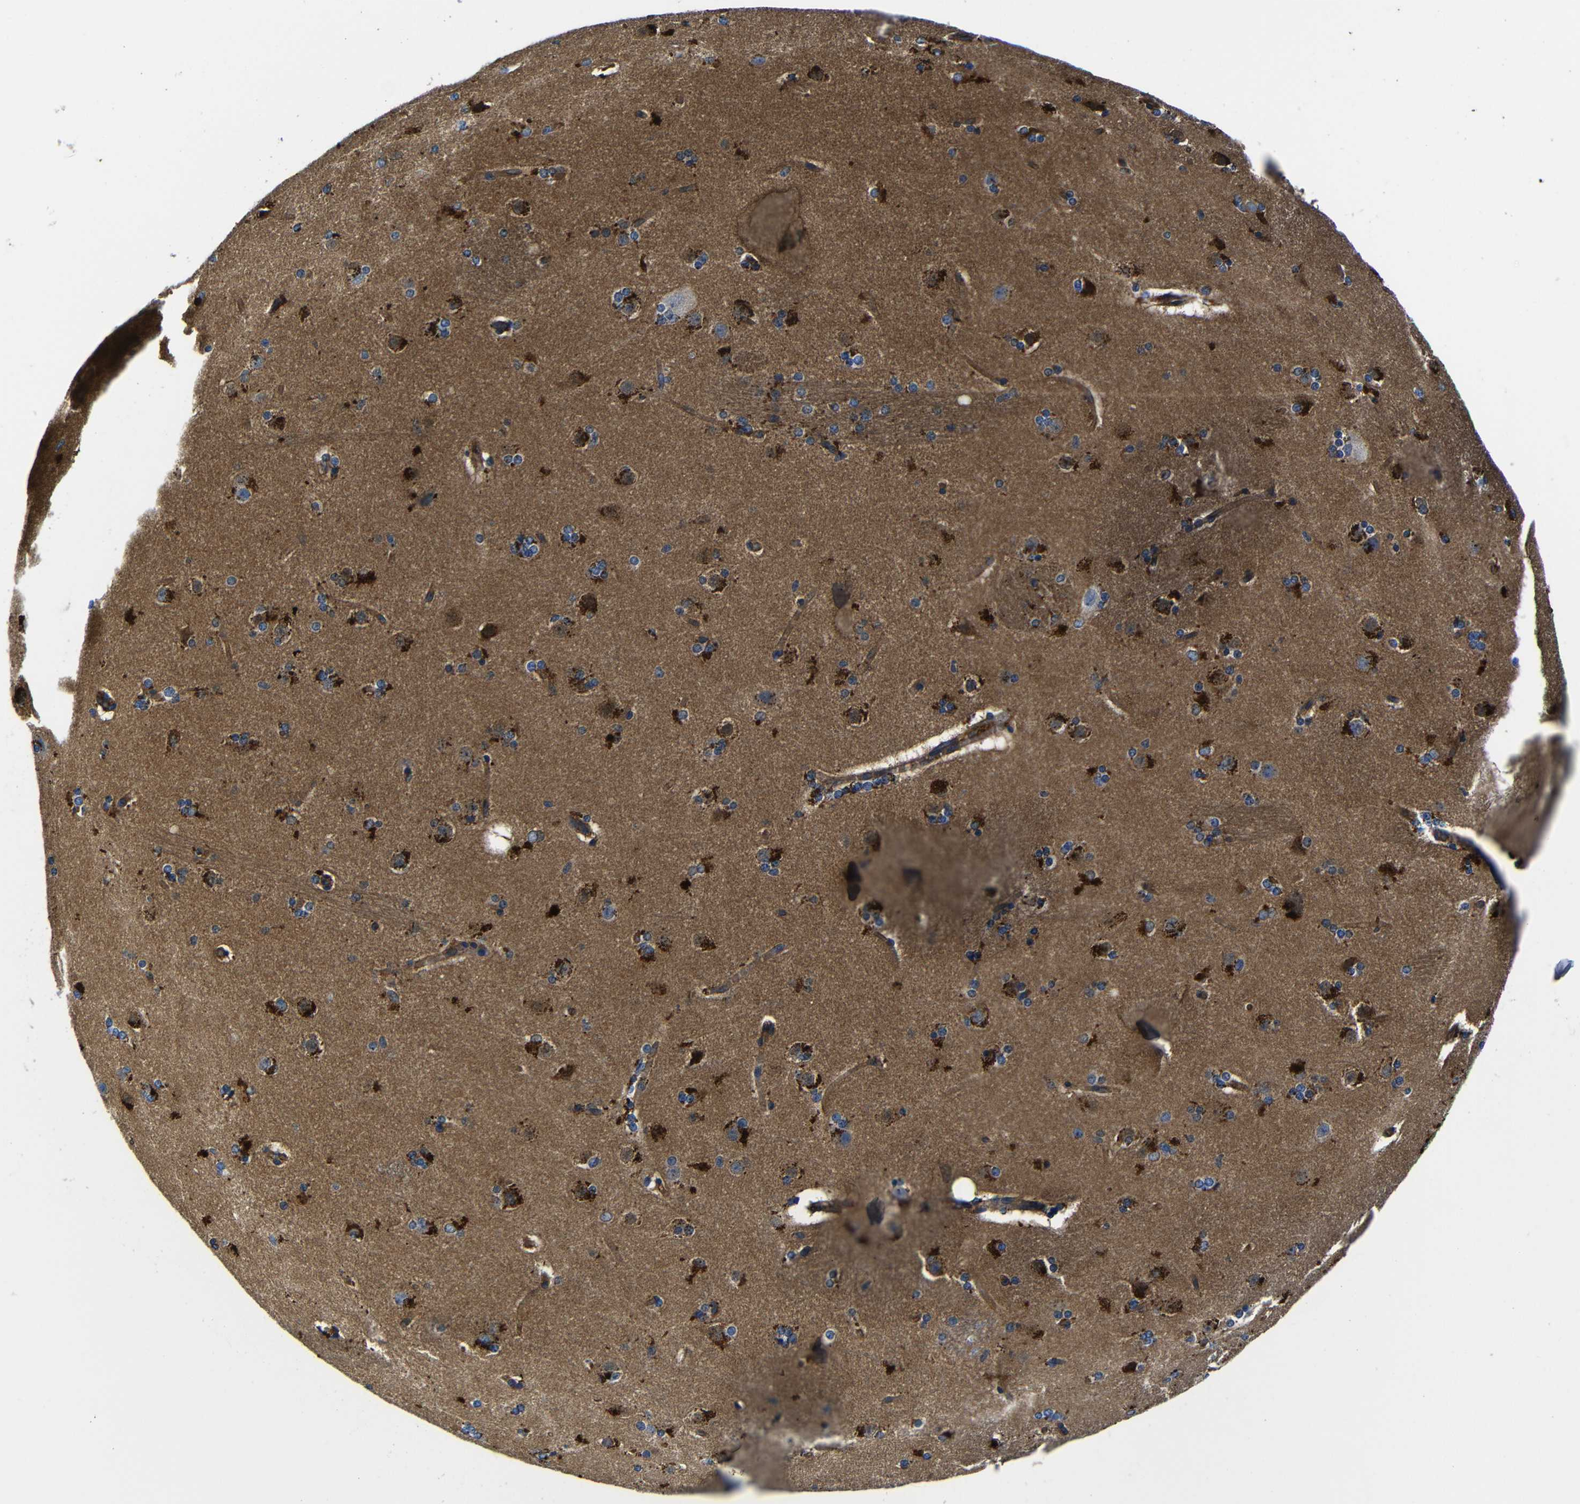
{"staining": {"intensity": "strong", "quantity": "25%-75%", "location": "cytoplasmic/membranous"}, "tissue": "caudate", "cell_type": "Glial cells", "image_type": "normal", "snomed": [{"axis": "morphology", "description": "Normal tissue, NOS"}, {"axis": "topography", "description": "Lateral ventricle wall"}], "caption": "Immunohistochemical staining of normal human caudate shows 25%-75% levels of strong cytoplasmic/membranous protein staining in about 25%-75% of glial cells.", "gene": "GIMAP2", "patient": {"sex": "female", "age": 19}}